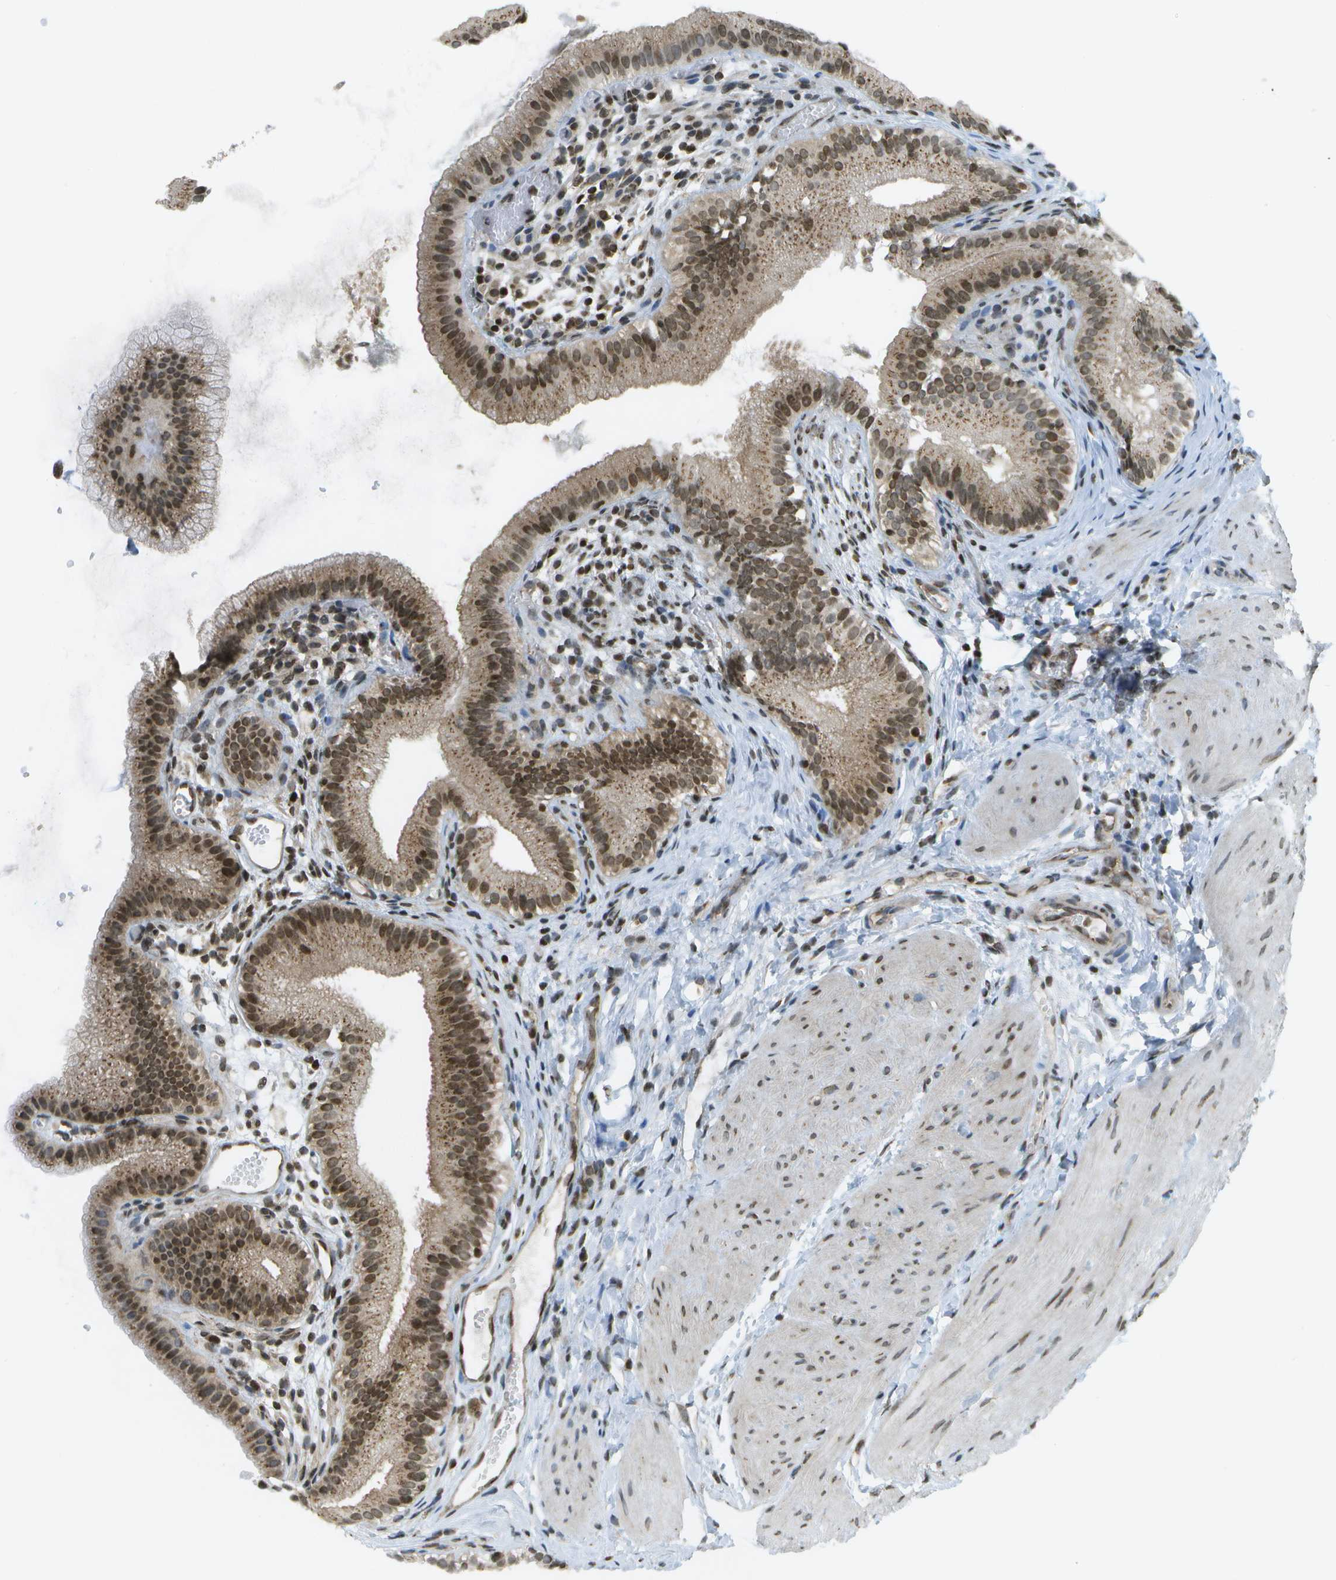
{"staining": {"intensity": "strong", "quantity": ">75%", "location": "cytoplasmic/membranous,nuclear"}, "tissue": "gallbladder", "cell_type": "Glandular cells", "image_type": "normal", "snomed": [{"axis": "morphology", "description": "Normal tissue, NOS"}, {"axis": "topography", "description": "Gallbladder"}], "caption": "Human gallbladder stained with a brown dye displays strong cytoplasmic/membranous,nuclear positive staining in approximately >75% of glandular cells.", "gene": "EVC", "patient": {"sex": "female", "age": 26}}